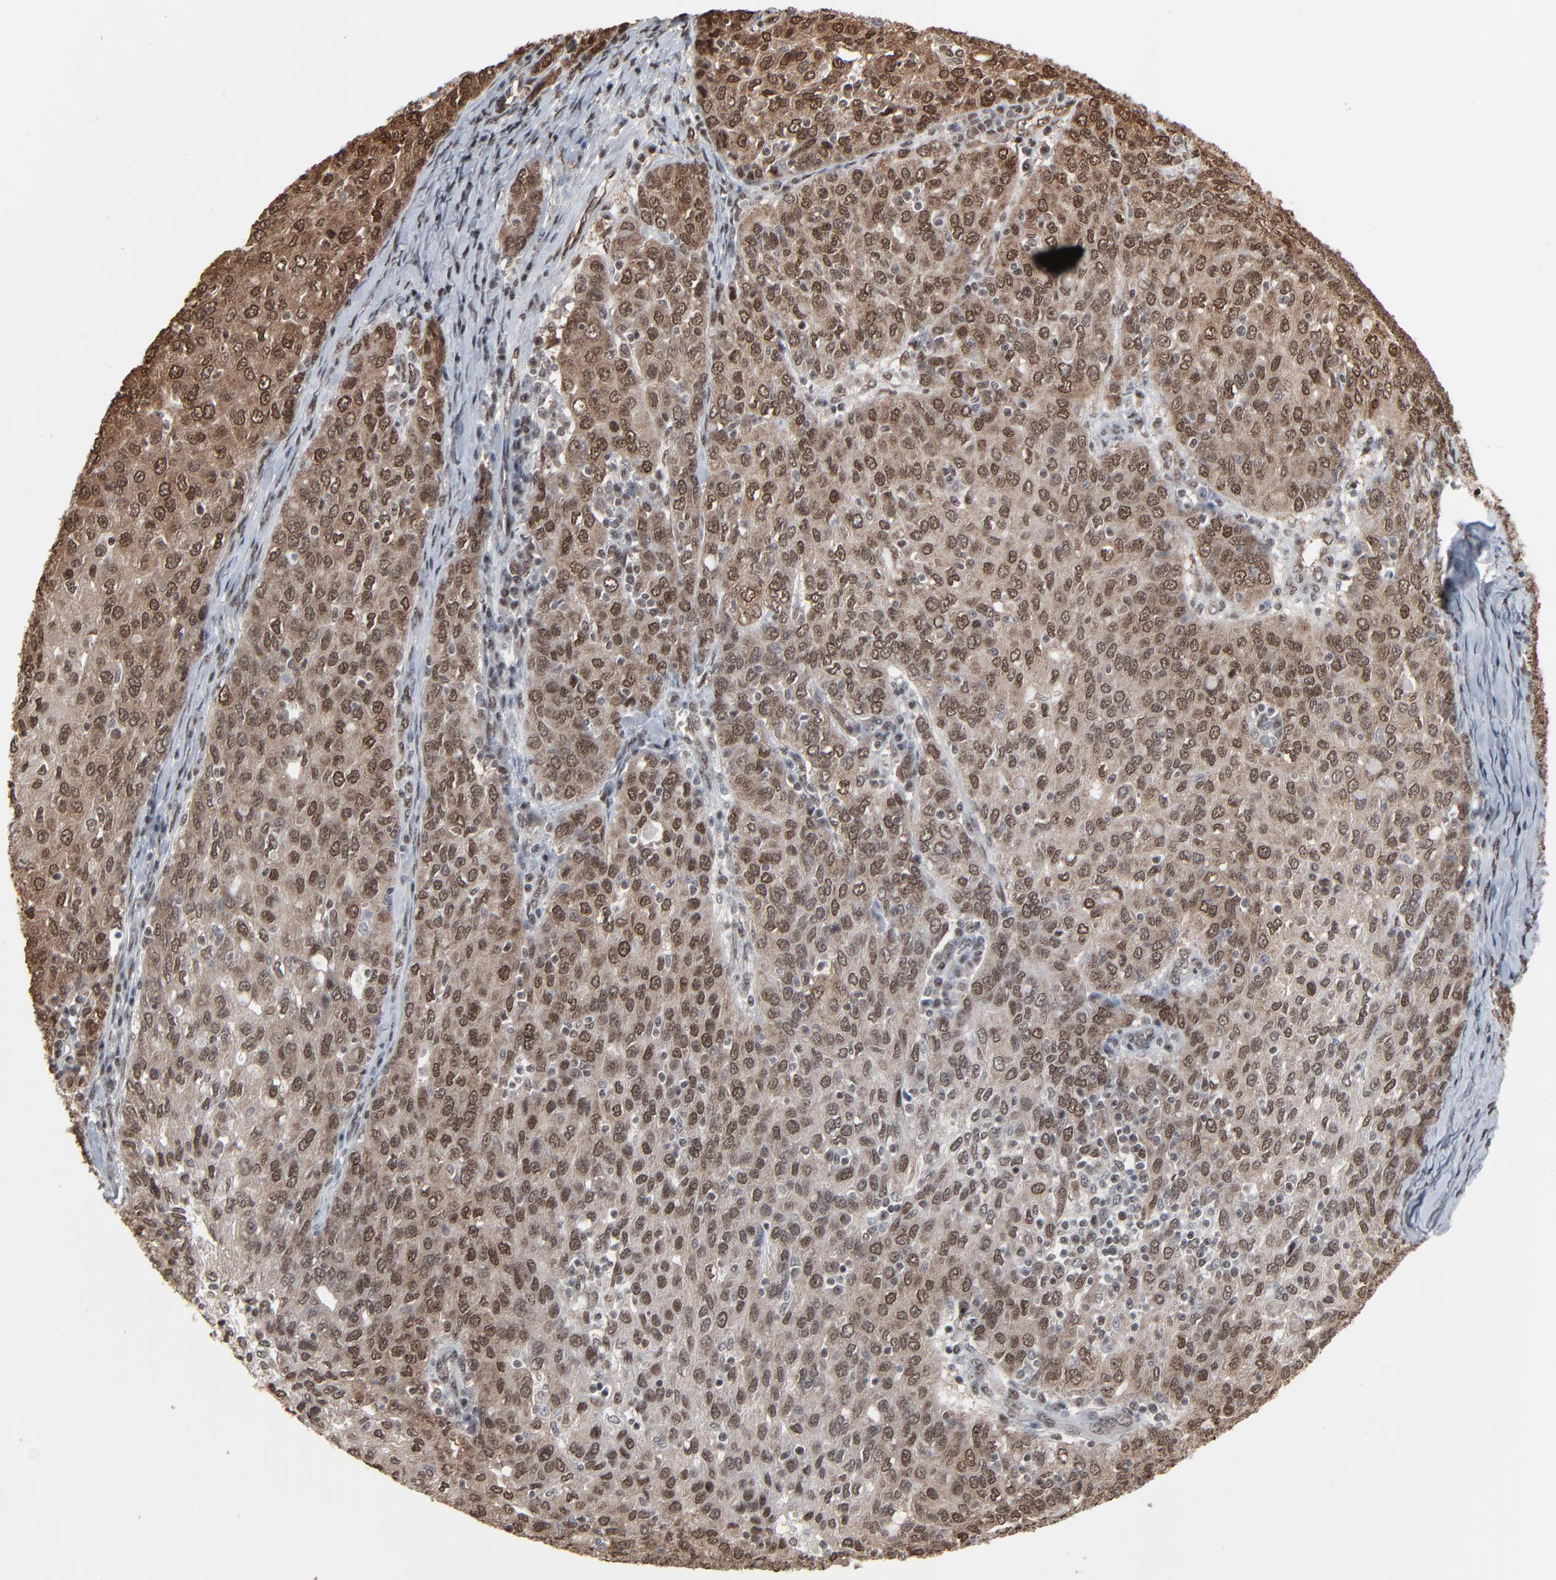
{"staining": {"intensity": "strong", "quantity": ">75%", "location": "cytoplasmic/membranous,nuclear"}, "tissue": "ovarian cancer", "cell_type": "Tumor cells", "image_type": "cancer", "snomed": [{"axis": "morphology", "description": "Carcinoma, endometroid"}, {"axis": "topography", "description": "Ovary"}], "caption": "Immunohistochemical staining of endometroid carcinoma (ovarian) reveals high levels of strong cytoplasmic/membranous and nuclear expression in approximately >75% of tumor cells.", "gene": "MEIS2", "patient": {"sex": "female", "age": 50}}